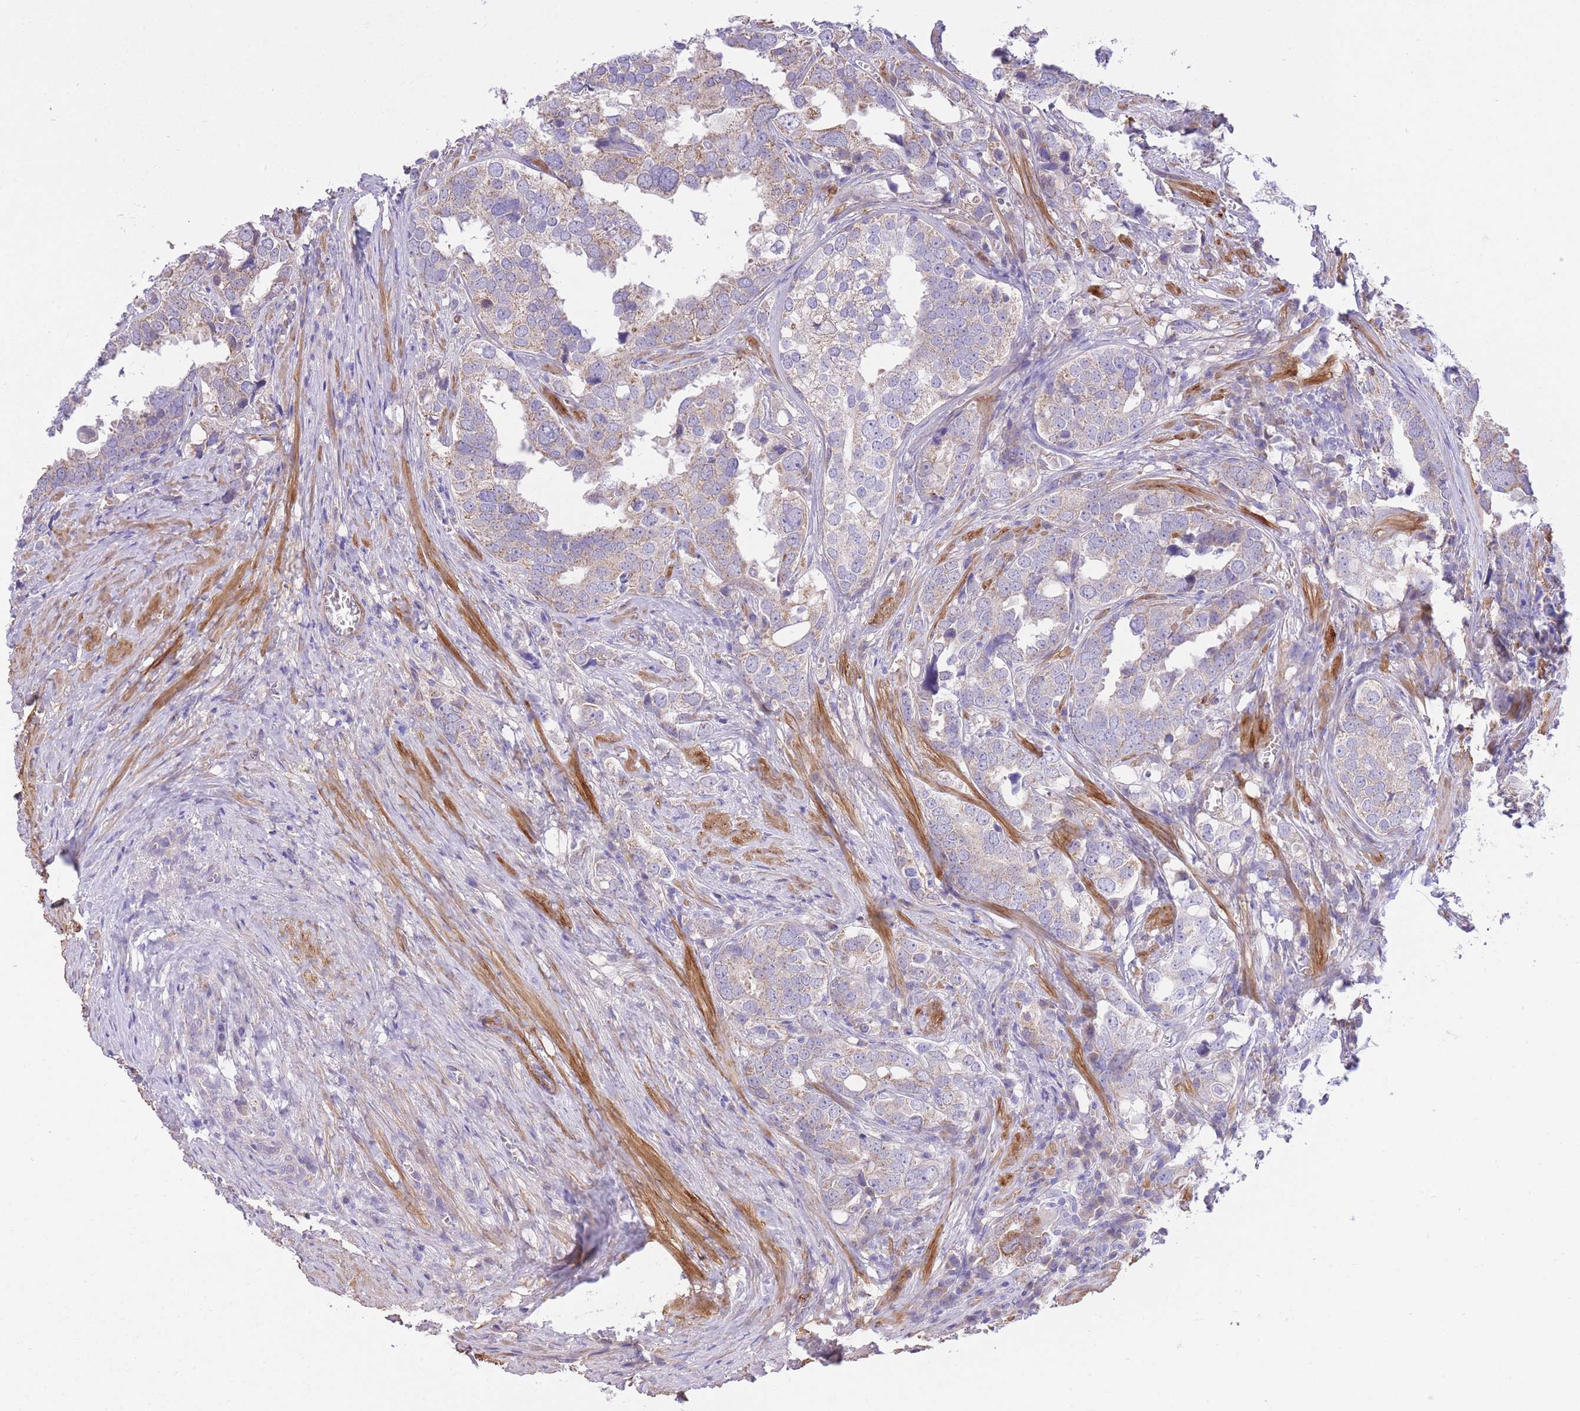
{"staining": {"intensity": "moderate", "quantity": "<25%", "location": "cytoplasmic/membranous"}, "tissue": "prostate cancer", "cell_type": "Tumor cells", "image_type": "cancer", "snomed": [{"axis": "morphology", "description": "Adenocarcinoma, High grade"}, {"axis": "topography", "description": "Prostate"}], "caption": "Prostate cancer (high-grade adenocarcinoma) stained with DAB (3,3'-diaminobenzidine) immunohistochemistry demonstrates low levels of moderate cytoplasmic/membranous staining in approximately <25% of tumor cells.", "gene": "PGM1", "patient": {"sex": "male", "age": 71}}